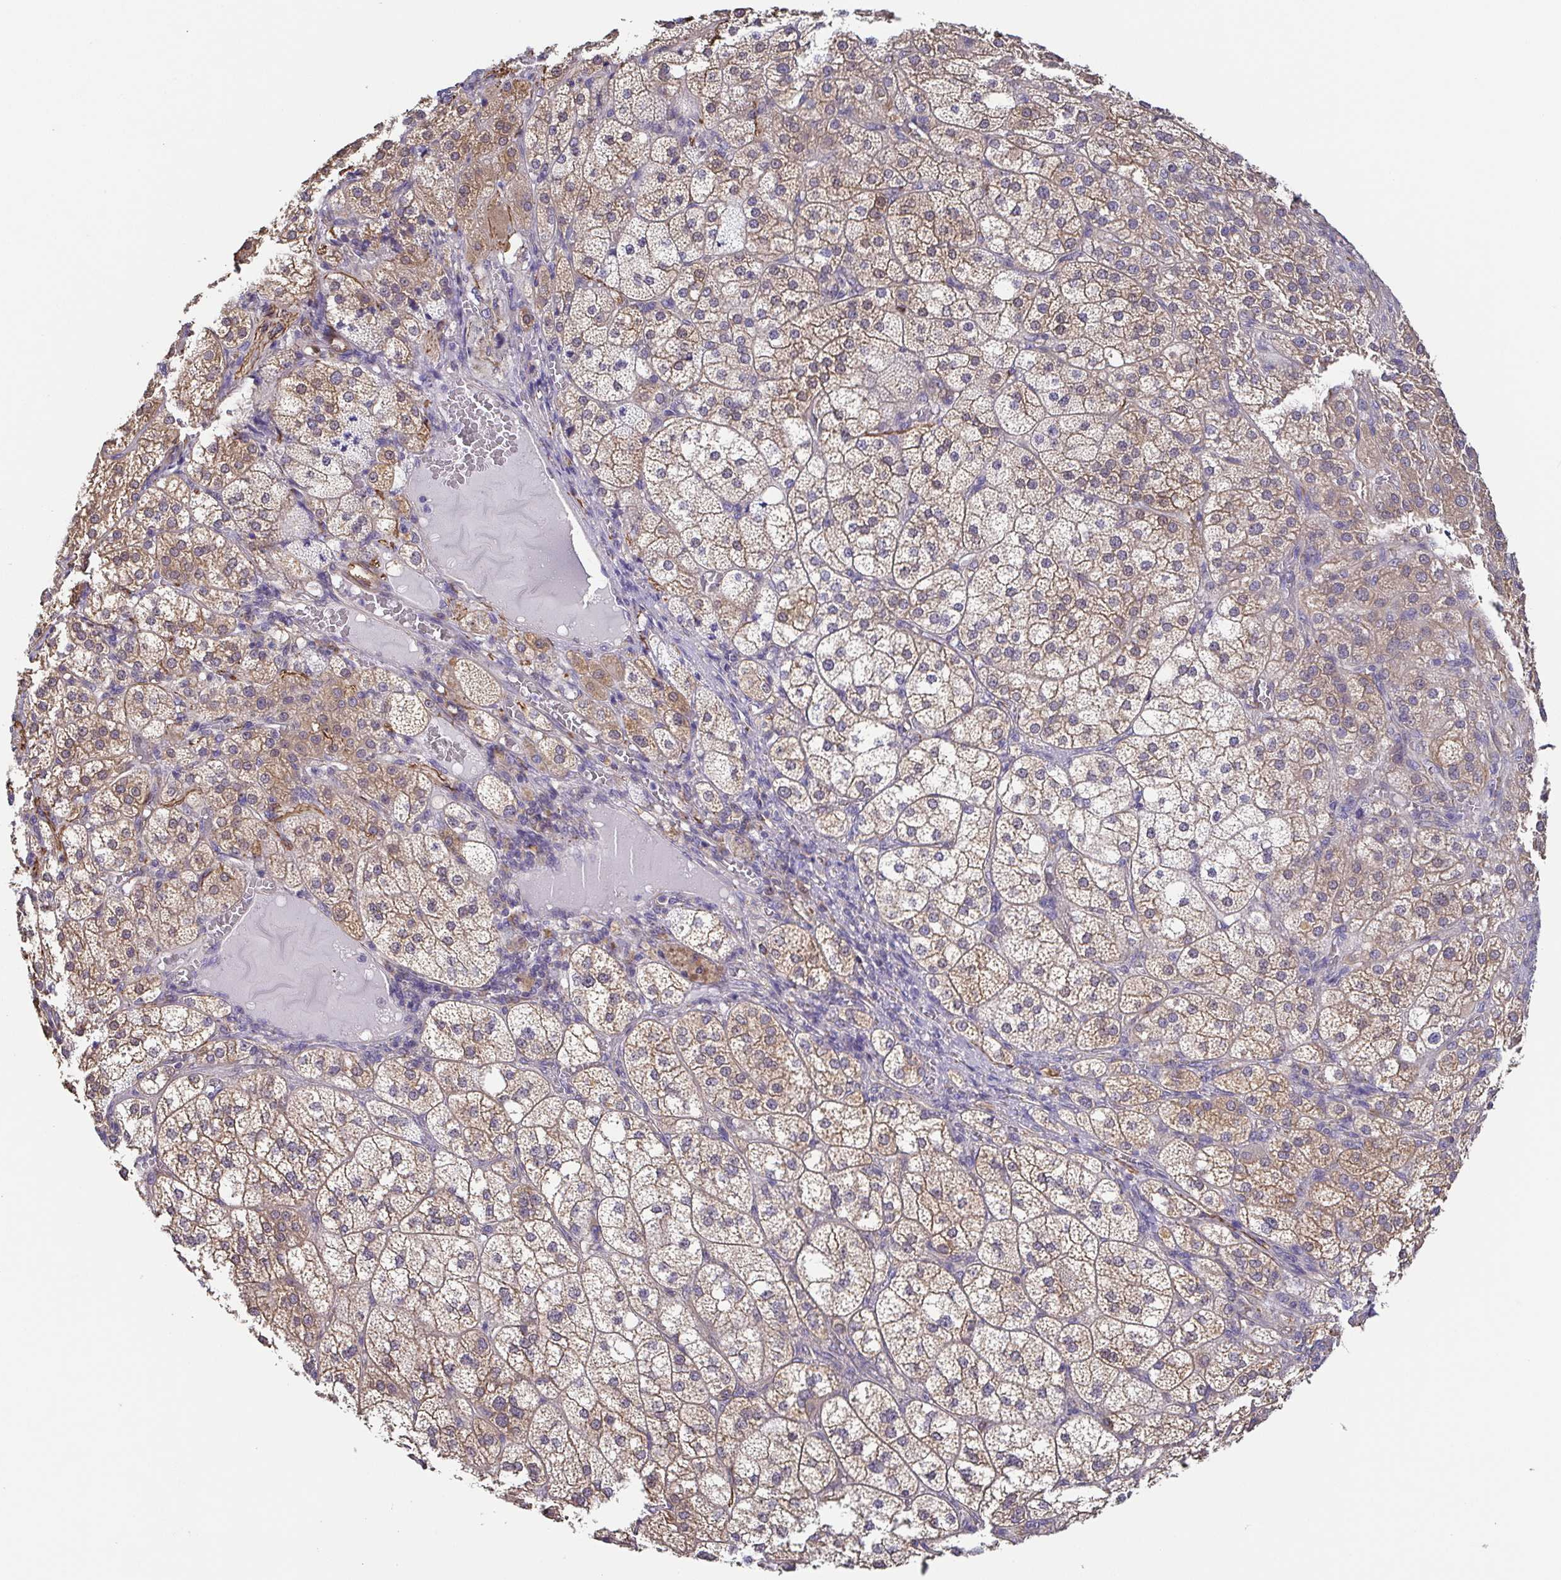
{"staining": {"intensity": "weak", "quantity": ">75%", "location": "cytoplasmic/membranous"}, "tissue": "adrenal gland", "cell_type": "Glandular cells", "image_type": "normal", "snomed": [{"axis": "morphology", "description": "Normal tissue, NOS"}, {"axis": "topography", "description": "Adrenal gland"}], "caption": "Protein staining shows weak cytoplasmic/membranous positivity in about >75% of glandular cells in unremarkable adrenal gland.", "gene": "EIF3D", "patient": {"sex": "female", "age": 60}}